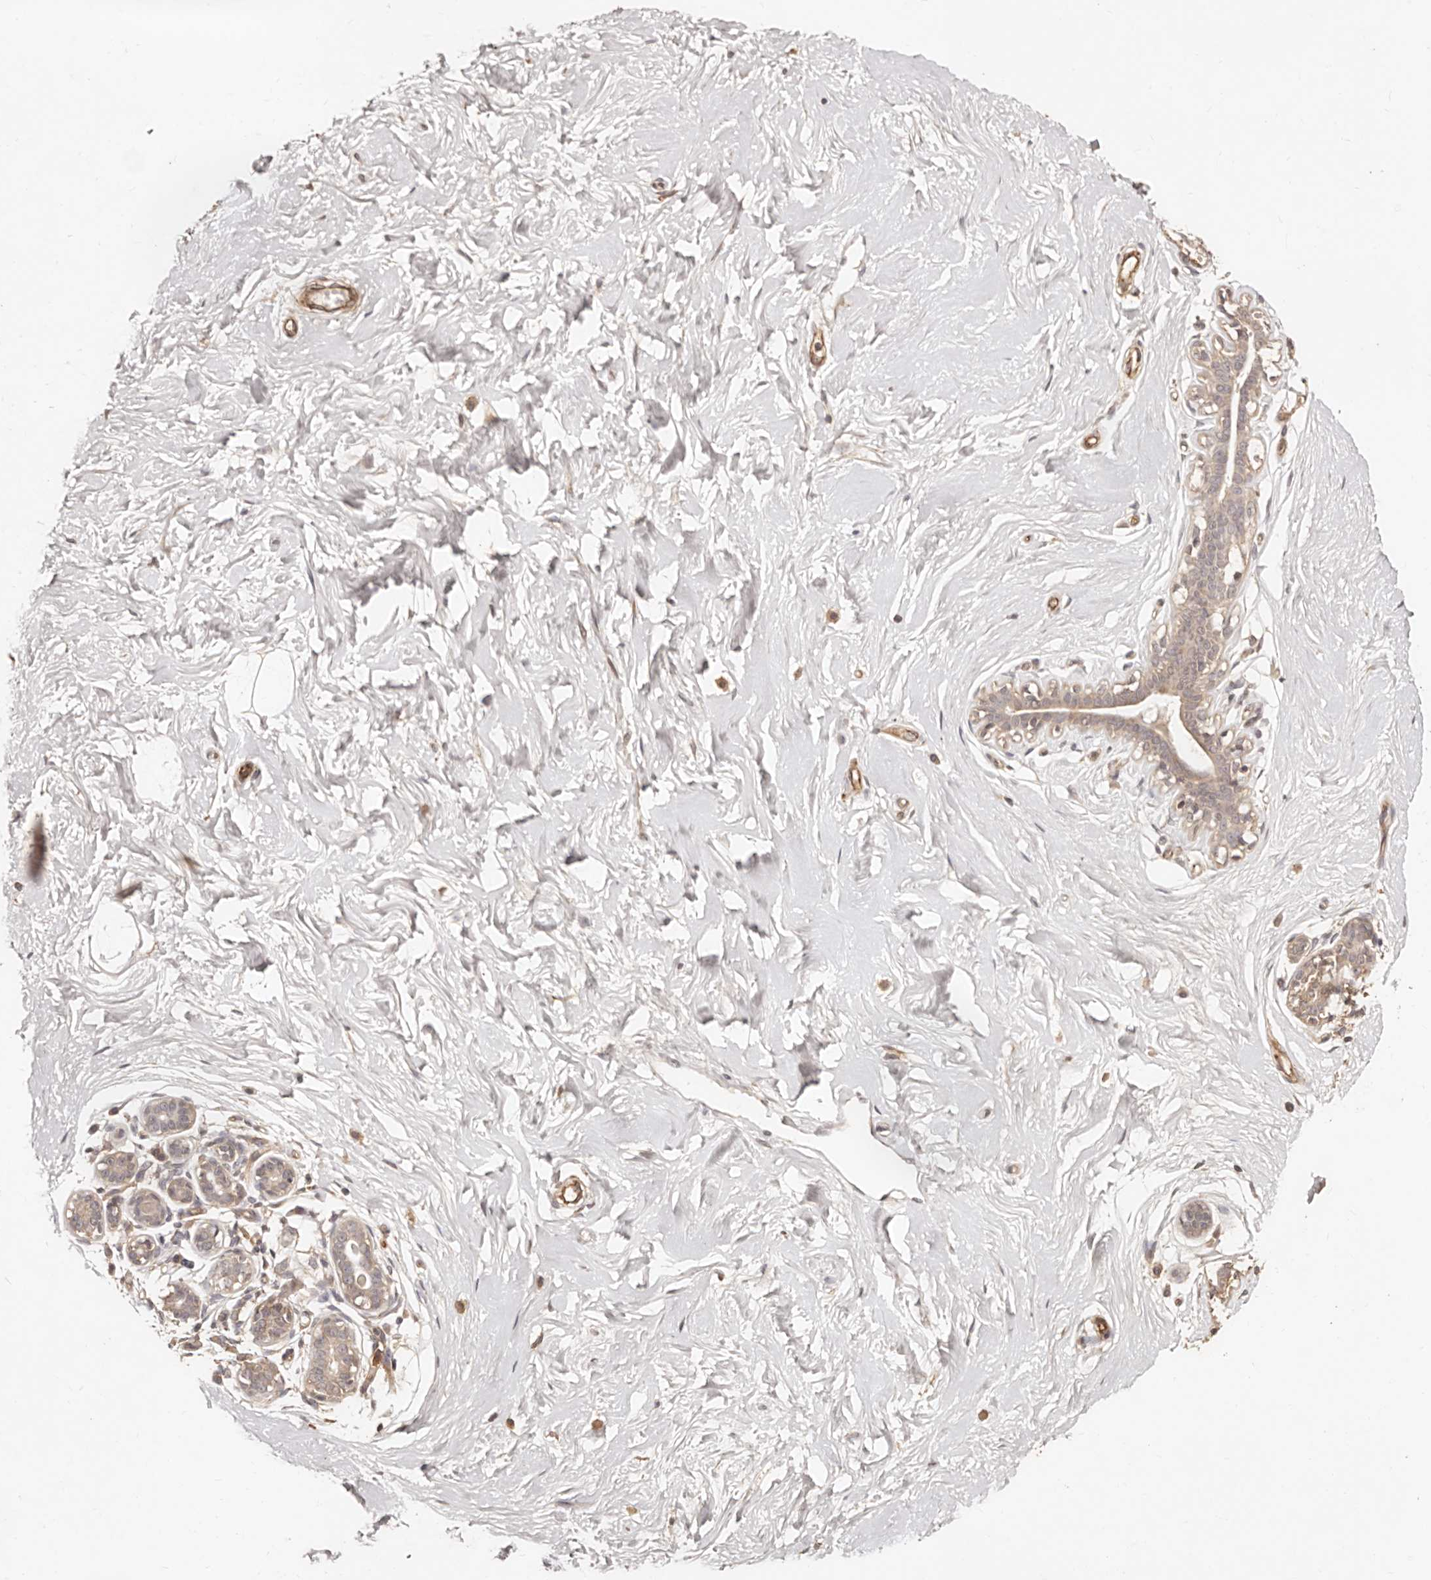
{"staining": {"intensity": "weak", "quantity": ">75%", "location": "cytoplasmic/membranous"}, "tissue": "breast", "cell_type": "Adipocytes", "image_type": "normal", "snomed": [{"axis": "morphology", "description": "Normal tissue, NOS"}, {"axis": "morphology", "description": "Adenoma, NOS"}, {"axis": "topography", "description": "Breast"}], "caption": "Breast stained with immunohistochemistry (IHC) exhibits weak cytoplasmic/membranous positivity in about >75% of adipocytes. (DAB (3,3'-diaminobenzidine) = brown stain, brightfield microscopy at high magnification).", "gene": "CCL14", "patient": {"sex": "female", "age": 23}}